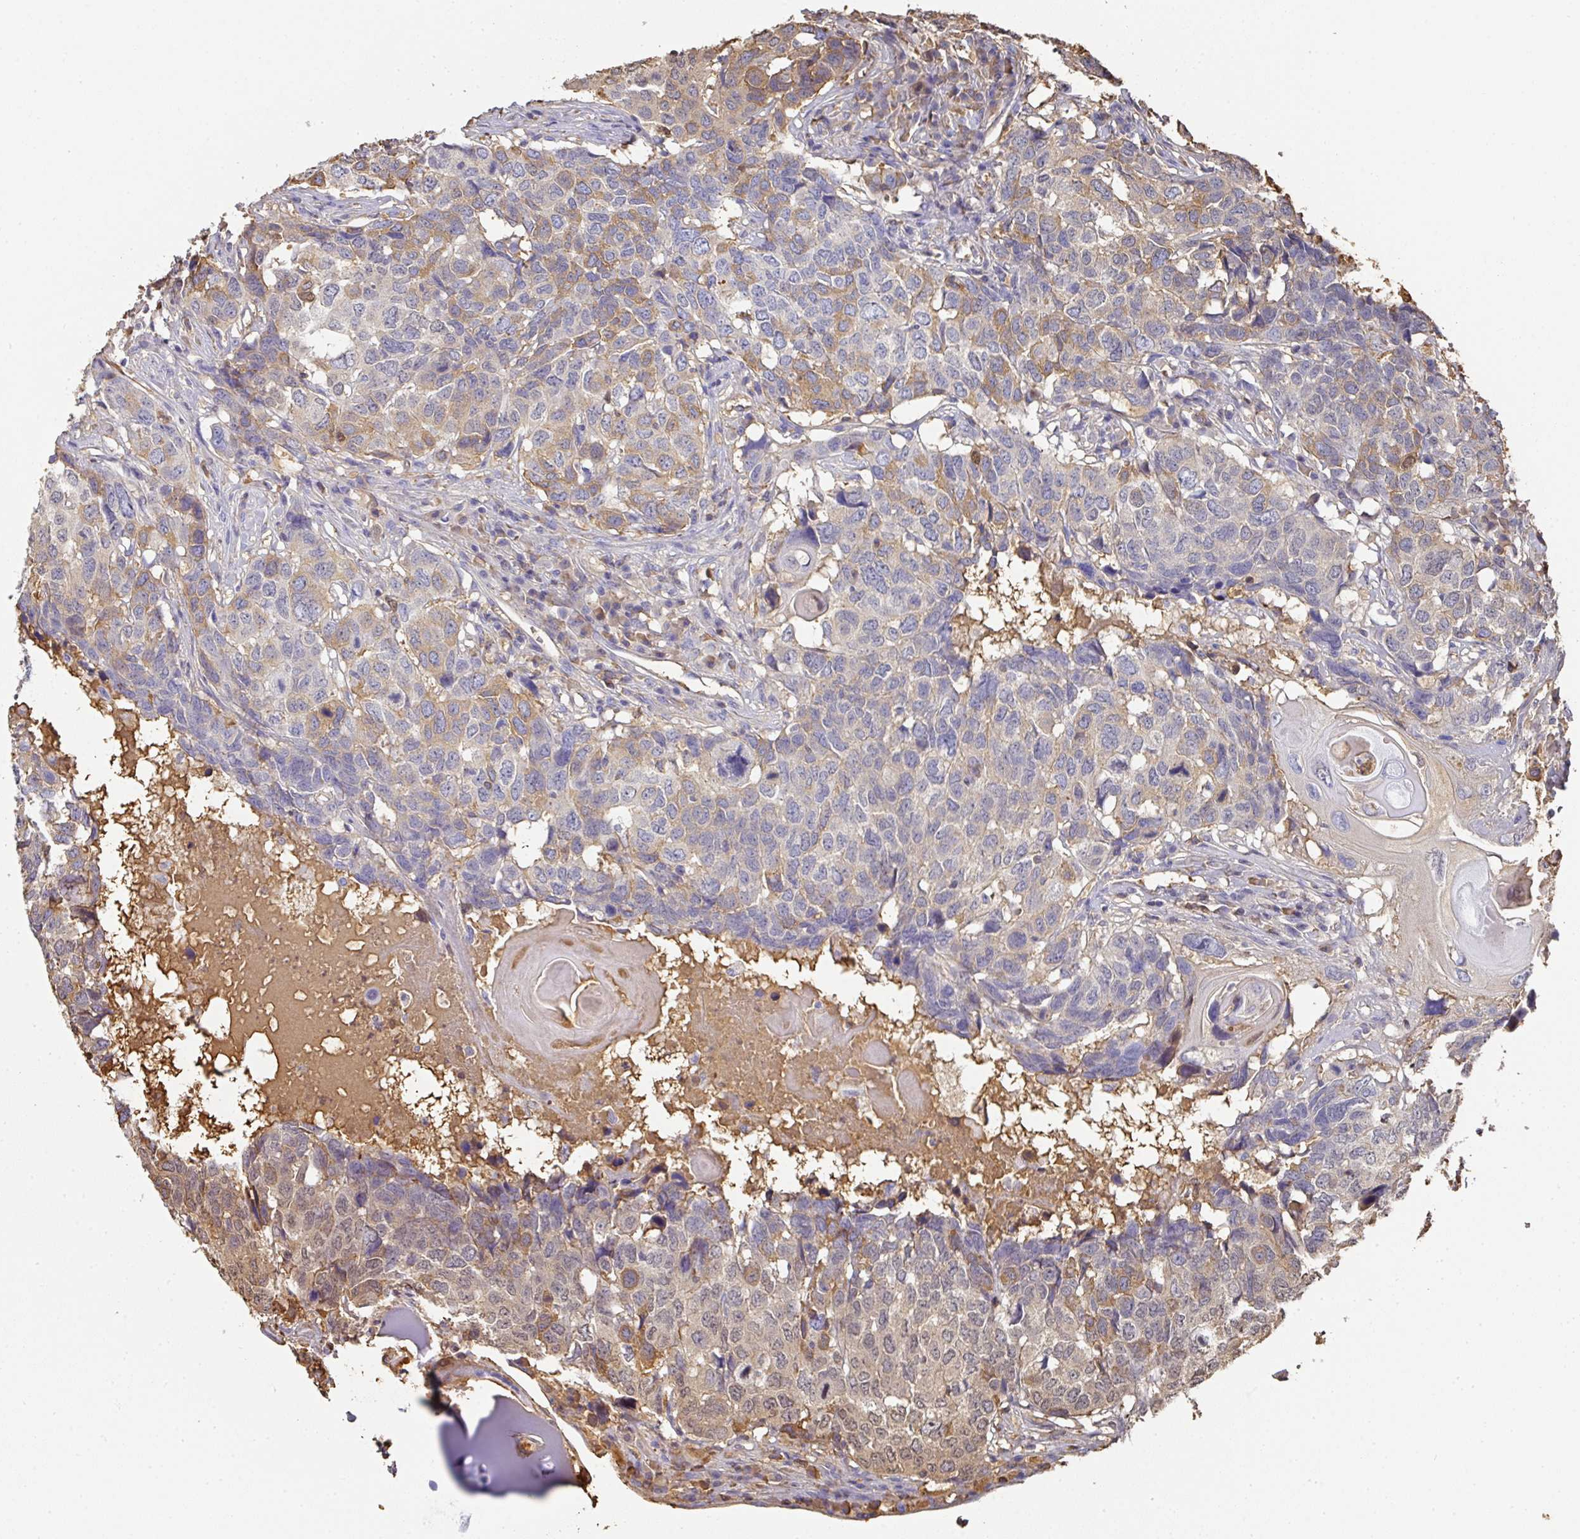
{"staining": {"intensity": "weak", "quantity": "25%-75%", "location": "cytoplasmic/membranous"}, "tissue": "head and neck cancer", "cell_type": "Tumor cells", "image_type": "cancer", "snomed": [{"axis": "morphology", "description": "Squamous cell carcinoma, NOS"}, {"axis": "topography", "description": "Head-Neck"}], "caption": "Immunohistochemistry (IHC) histopathology image of neoplastic tissue: human head and neck cancer (squamous cell carcinoma) stained using immunohistochemistry (IHC) demonstrates low levels of weak protein expression localized specifically in the cytoplasmic/membranous of tumor cells, appearing as a cytoplasmic/membranous brown color.", "gene": "ALB", "patient": {"sex": "male", "age": 66}}